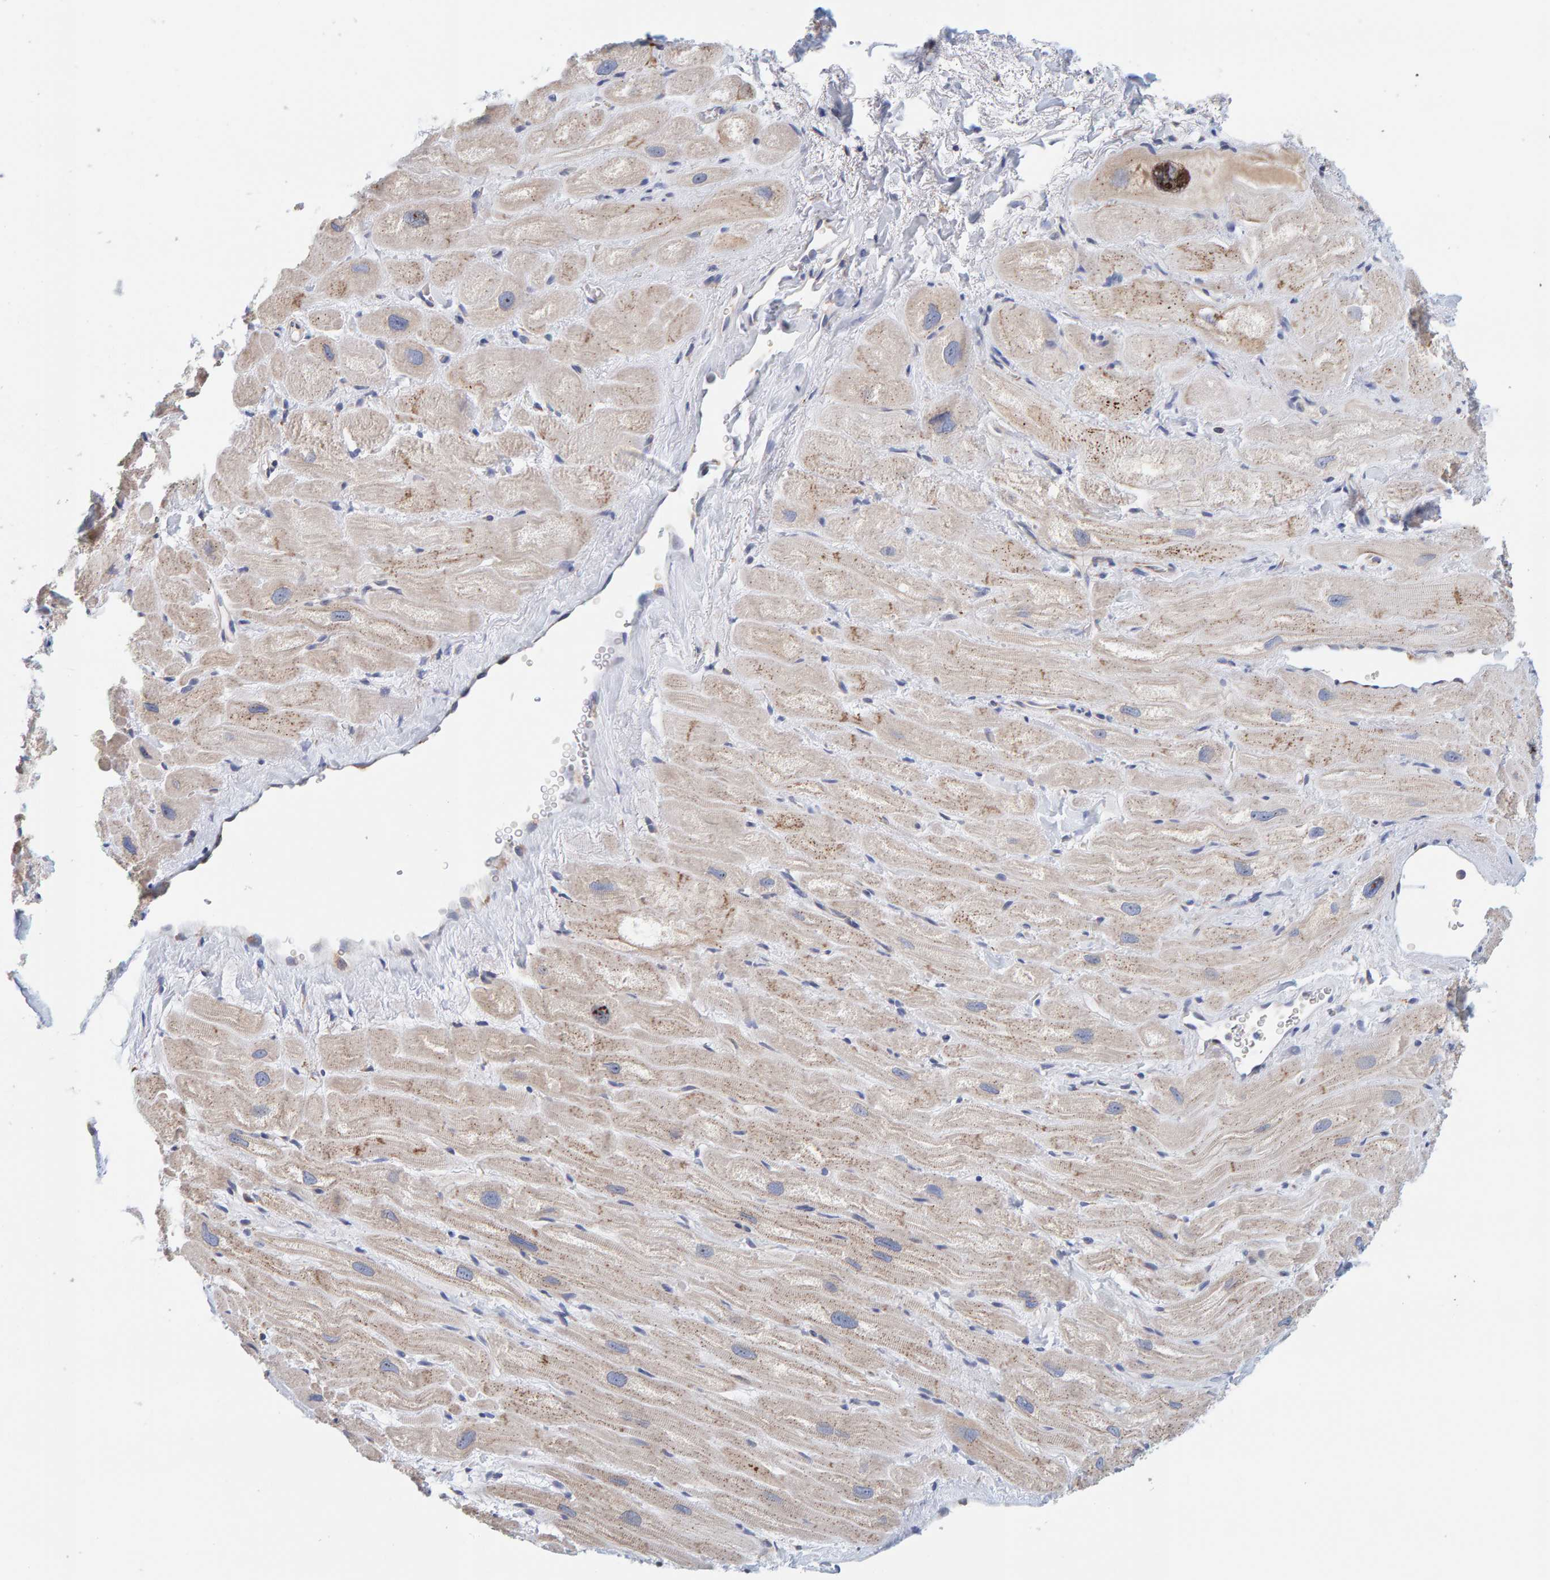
{"staining": {"intensity": "weak", "quantity": "25%-75%", "location": "cytoplasmic/membranous"}, "tissue": "heart muscle", "cell_type": "Cardiomyocytes", "image_type": "normal", "snomed": [{"axis": "morphology", "description": "Normal tissue, NOS"}, {"axis": "topography", "description": "Heart"}], "caption": "This photomicrograph displays benign heart muscle stained with IHC to label a protein in brown. The cytoplasmic/membranous of cardiomyocytes show weak positivity for the protein. Nuclei are counter-stained blue.", "gene": "SGPL1", "patient": {"sex": "male", "age": 49}}